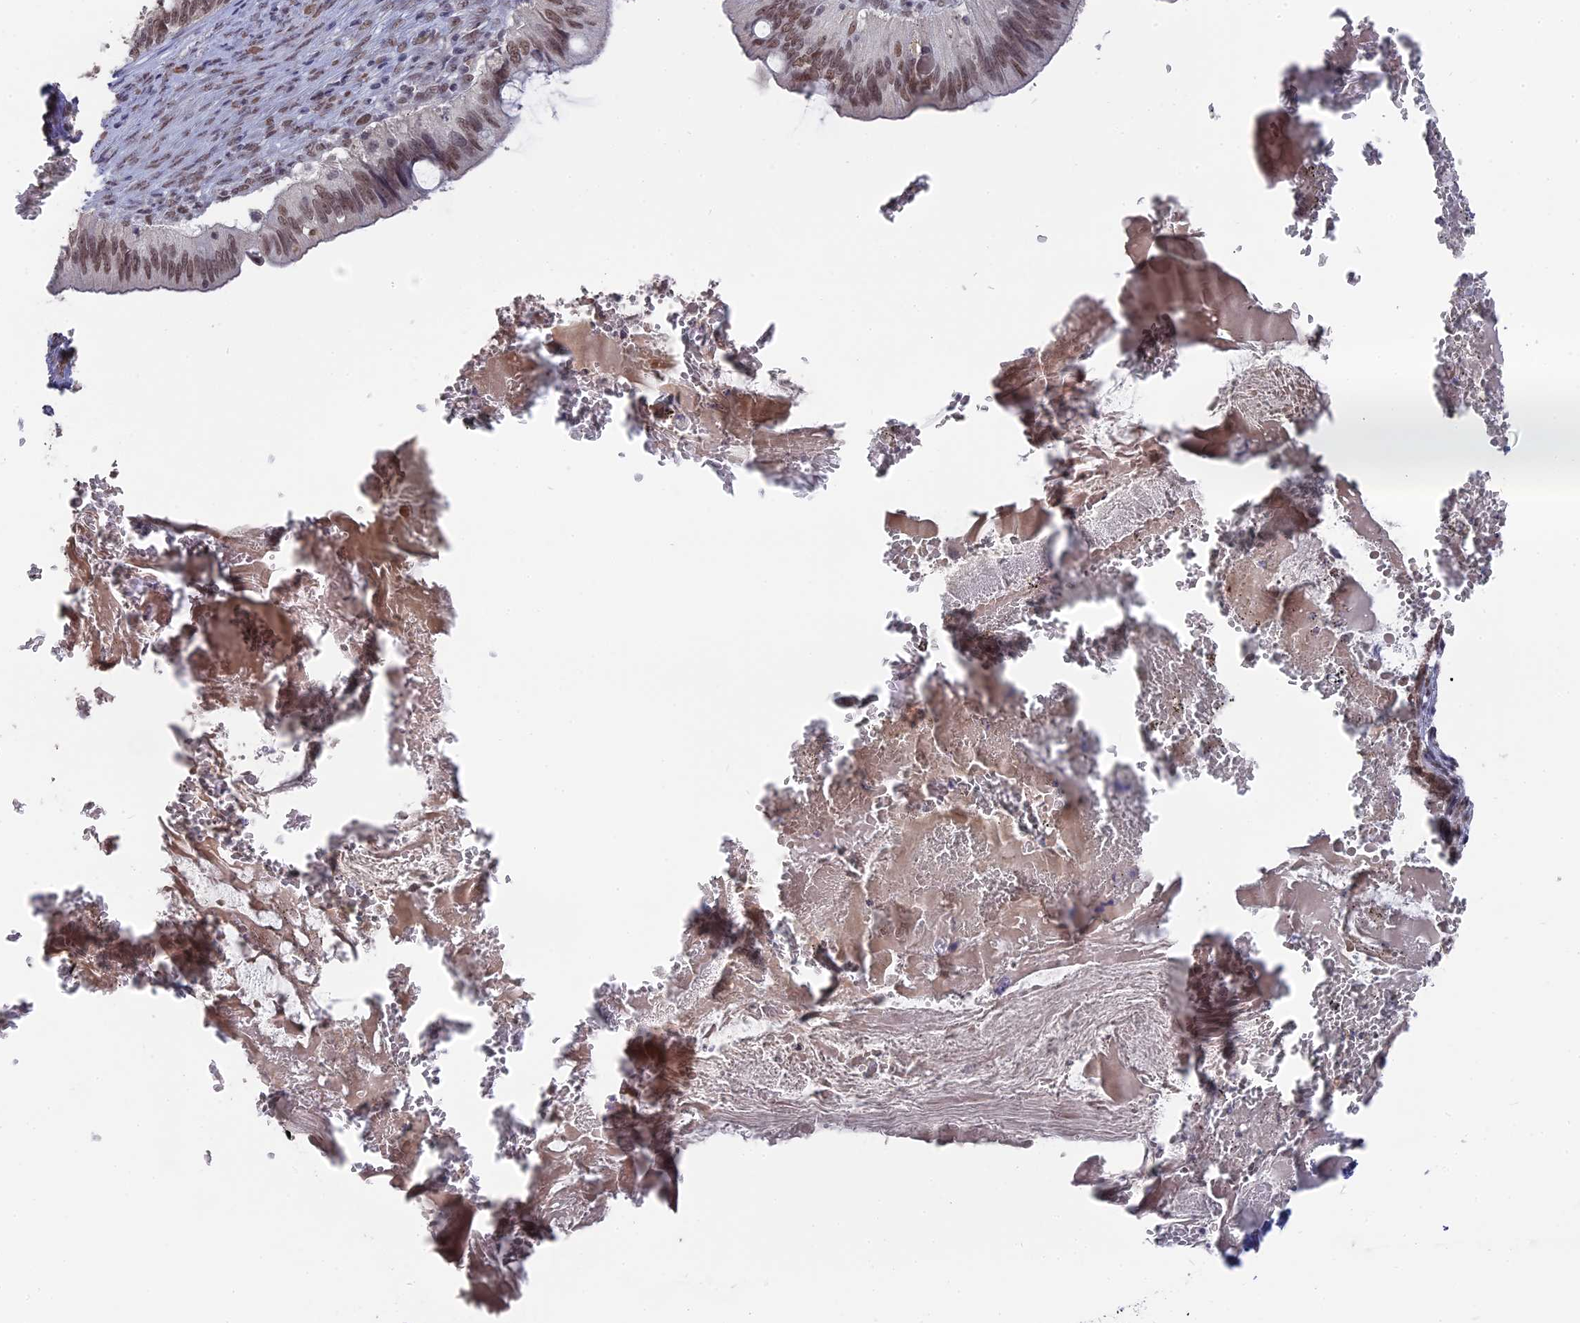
{"staining": {"intensity": "moderate", "quantity": ">75%", "location": "nuclear"}, "tissue": "cervical cancer", "cell_type": "Tumor cells", "image_type": "cancer", "snomed": [{"axis": "morphology", "description": "Adenocarcinoma, NOS"}, {"axis": "topography", "description": "Cervix"}], "caption": "There is medium levels of moderate nuclear staining in tumor cells of cervical cancer (adenocarcinoma), as demonstrated by immunohistochemical staining (brown color).", "gene": "NR1H3", "patient": {"sex": "female", "age": 42}}